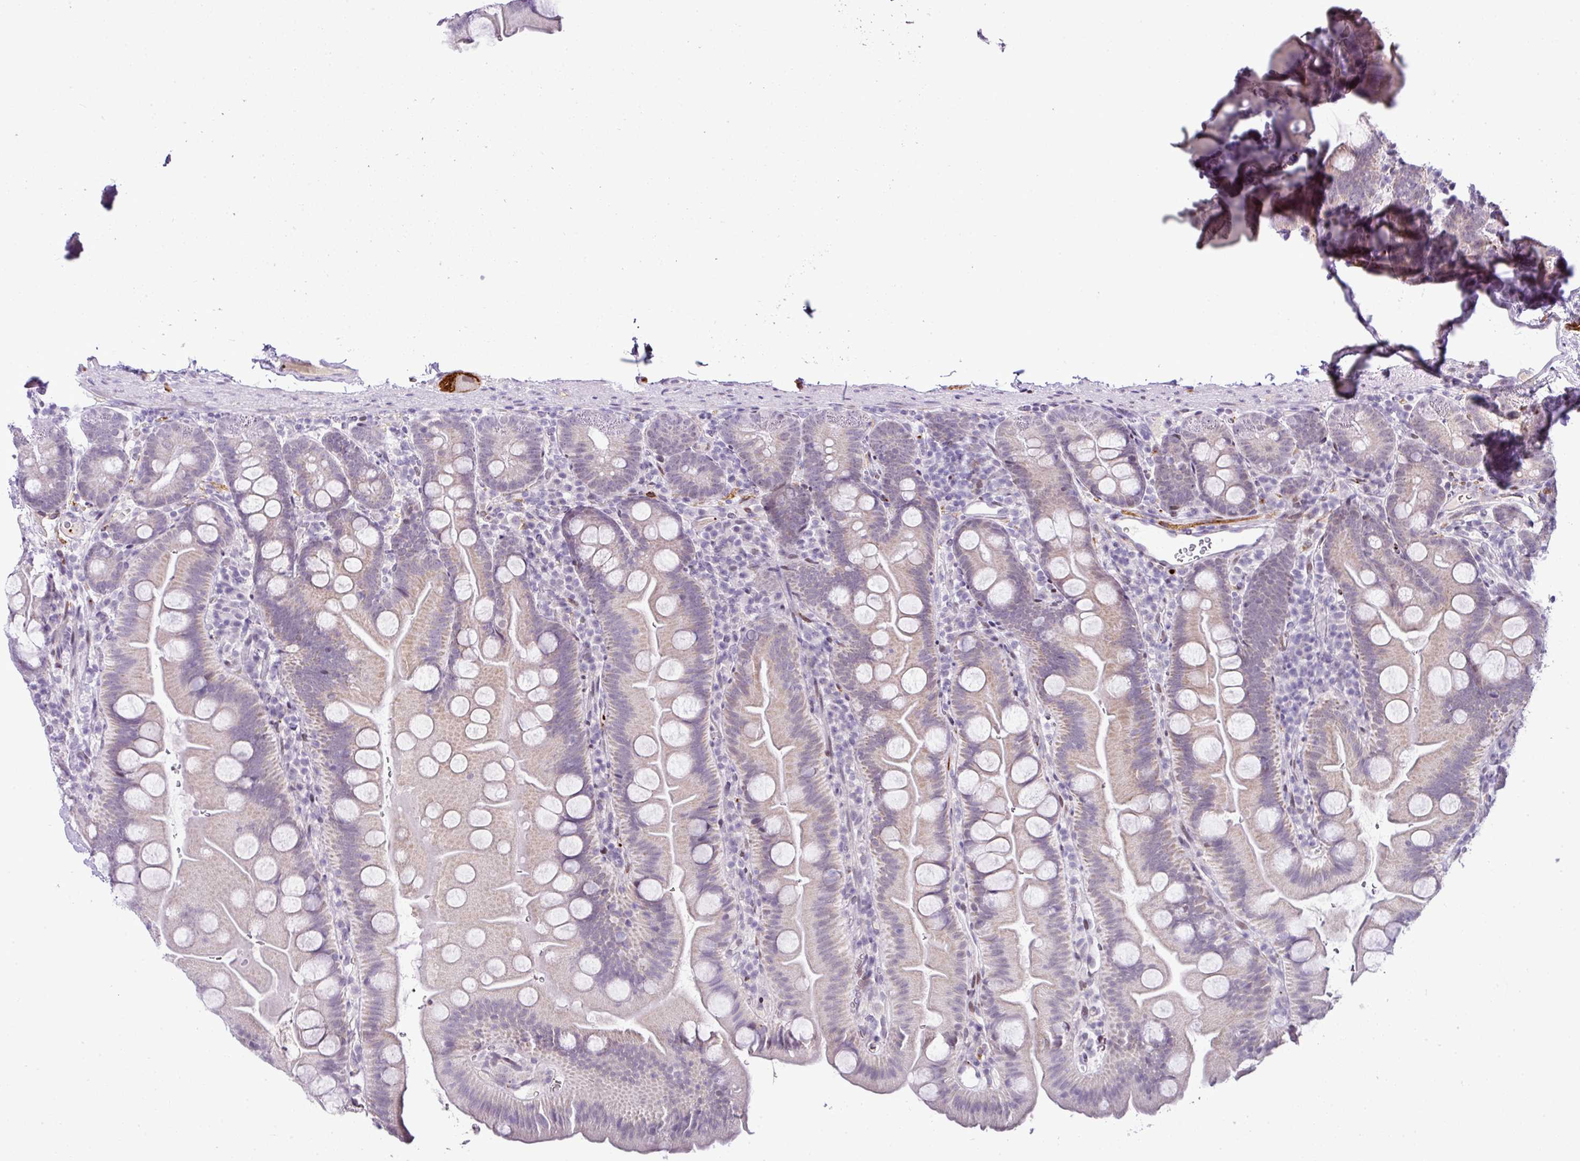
{"staining": {"intensity": "weak", "quantity": "<25%", "location": "cytoplasmic/membranous"}, "tissue": "small intestine", "cell_type": "Glandular cells", "image_type": "normal", "snomed": [{"axis": "morphology", "description": "Normal tissue, NOS"}, {"axis": "topography", "description": "Small intestine"}], "caption": "This micrograph is of benign small intestine stained with IHC to label a protein in brown with the nuclei are counter-stained blue. There is no staining in glandular cells. The staining was performed using DAB (3,3'-diaminobenzidine) to visualize the protein expression in brown, while the nuclei were stained in blue with hematoxylin (Magnification: 20x).", "gene": "CMTM5", "patient": {"sex": "female", "age": 68}}